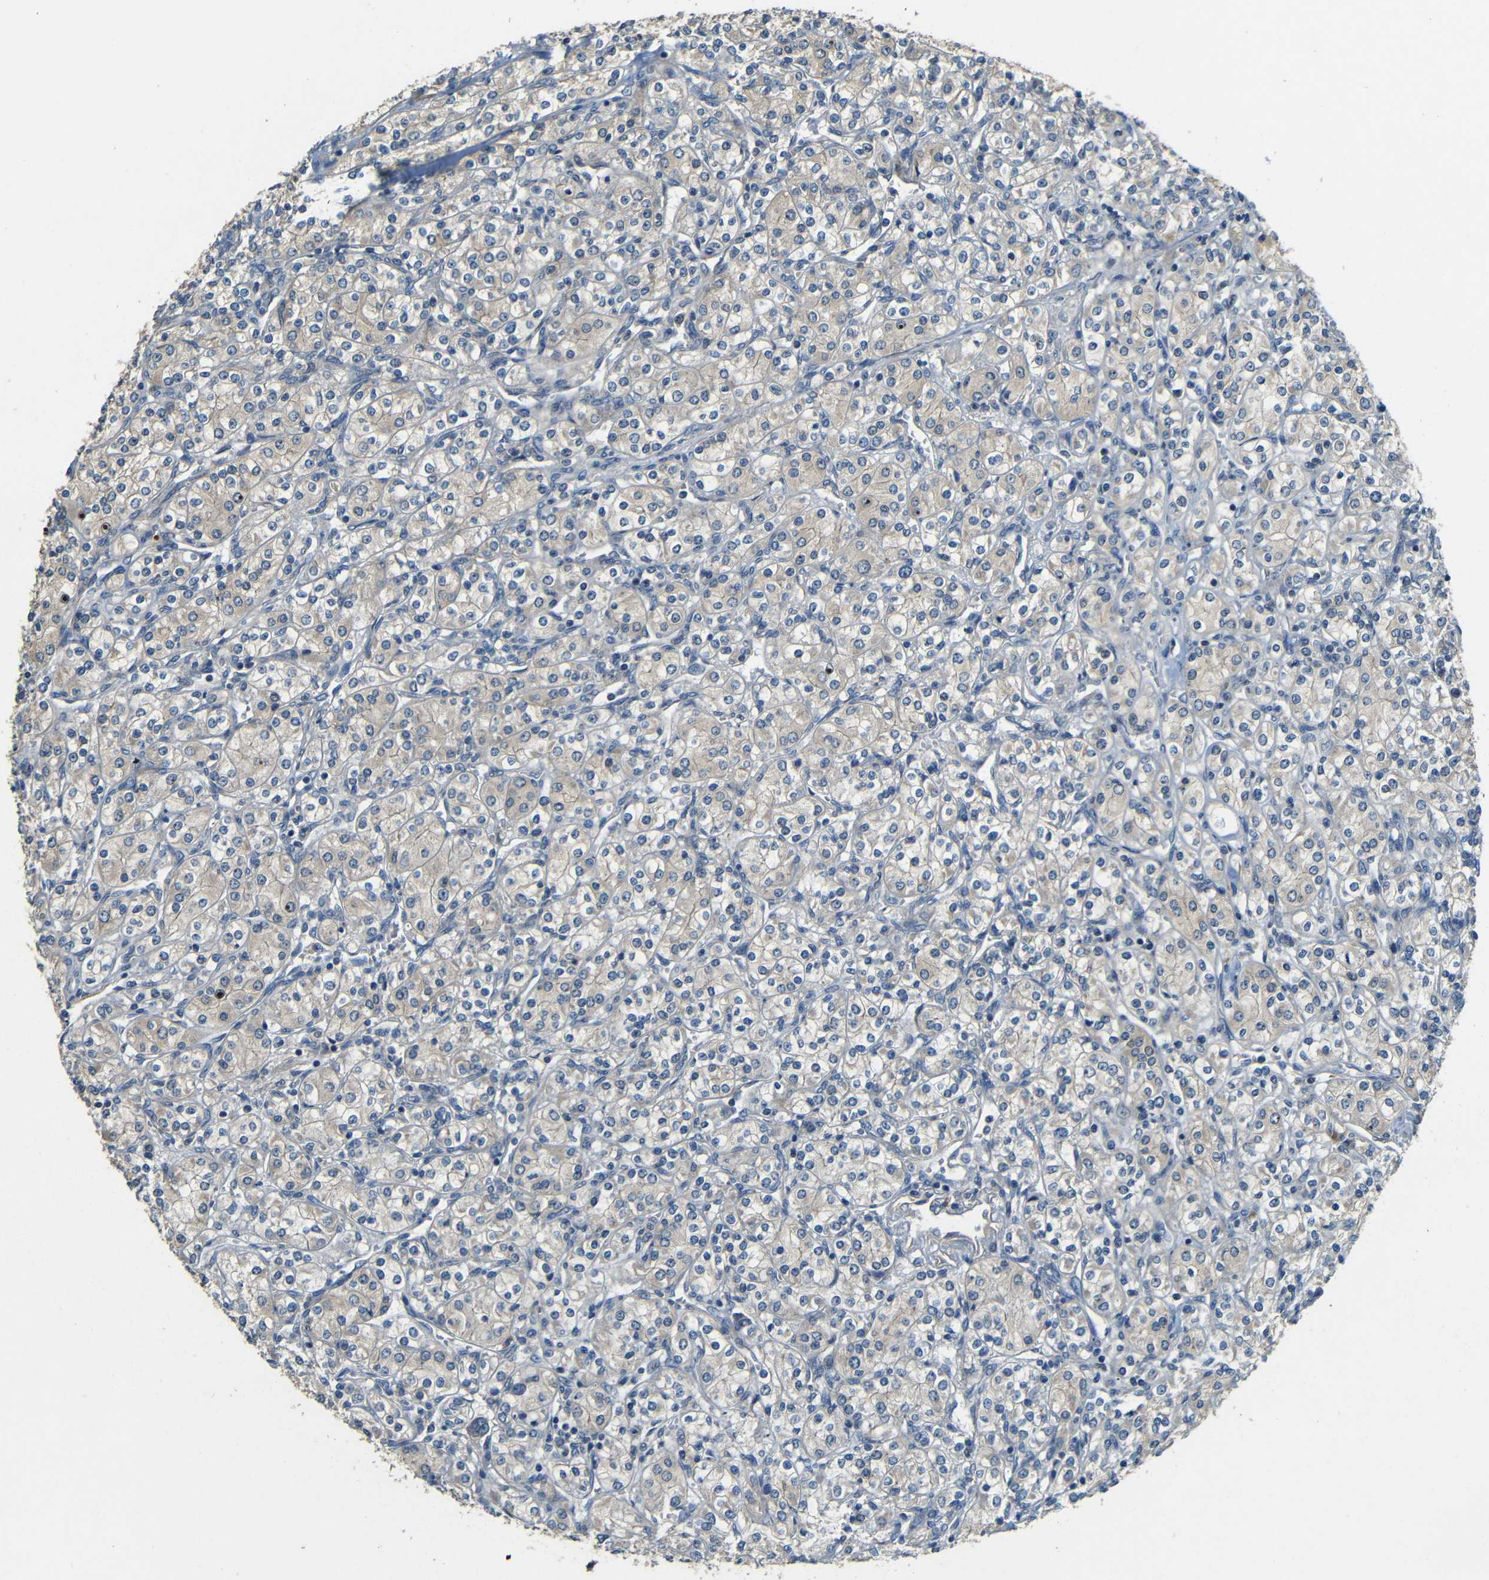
{"staining": {"intensity": "weak", "quantity": "<25%", "location": "cytoplasmic/membranous"}, "tissue": "renal cancer", "cell_type": "Tumor cells", "image_type": "cancer", "snomed": [{"axis": "morphology", "description": "Adenocarcinoma, NOS"}, {"axis": "topography", "description": "Kidney"}], "caption": "Human adenocarcinoma (renal) stained for a protein using IHC displays no expression in tumor cells.", "gene": "FNDC3A", "patient": {"sex": "male", "age": 77}}